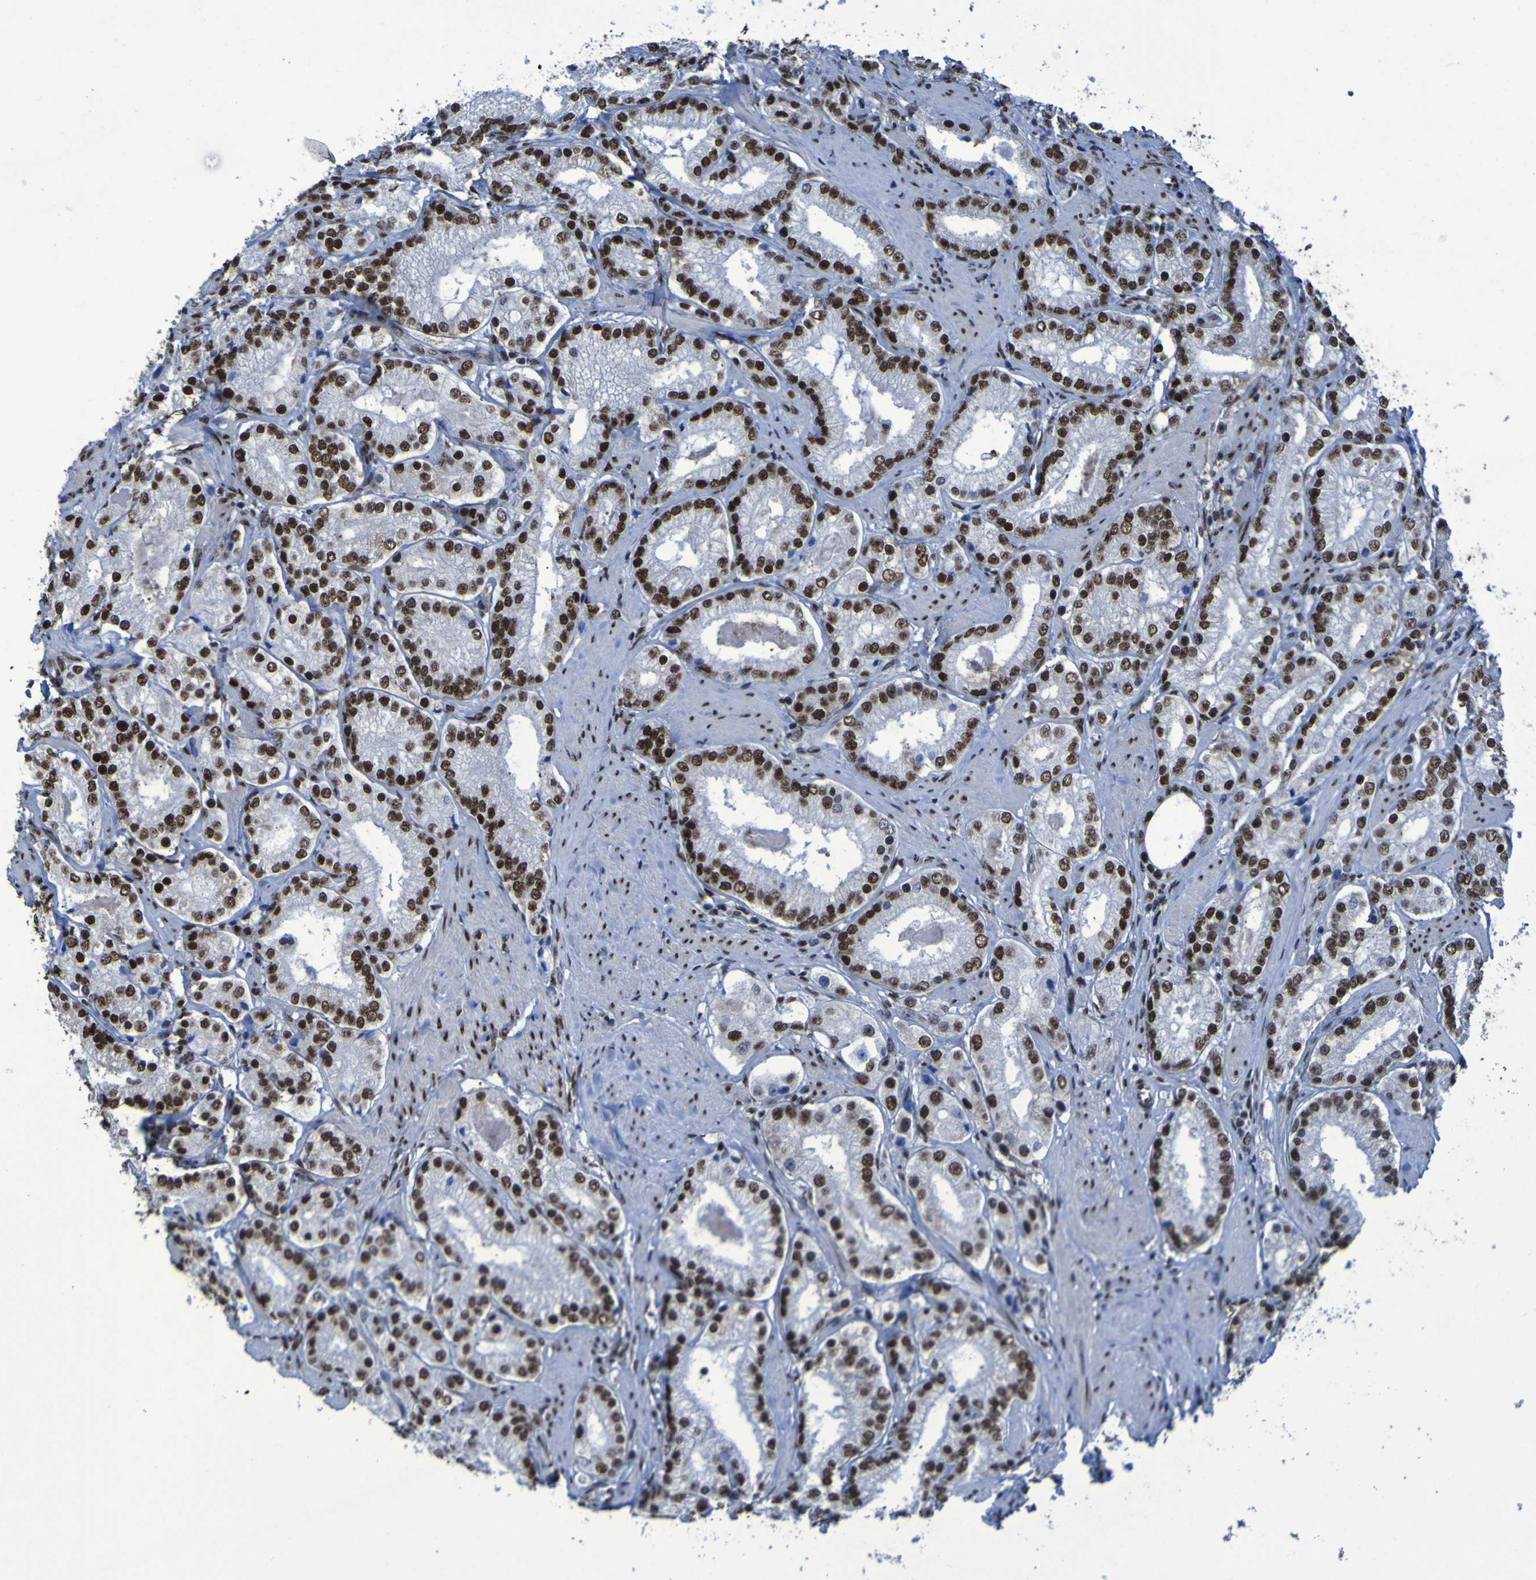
{"staining": {"intensity": "strong", "quantity": ">75%", "location": "nuclear"}, "tissue": "prostate cancer", "cell_type": "Tumor cells", "image_type": "cancer", "snomed": [{"axis": "morphology", "description": "Adenocarcinoma, Low grade"}, {"axis": "topography", "description": "Prostate"}], "caption": "A photomicrograph of prostate cancer stained for a protein displays strong nuclear brown staining in tumor cells.", "gene": "HNRNPR", "patient": {"sex": "male", "age": 63}}